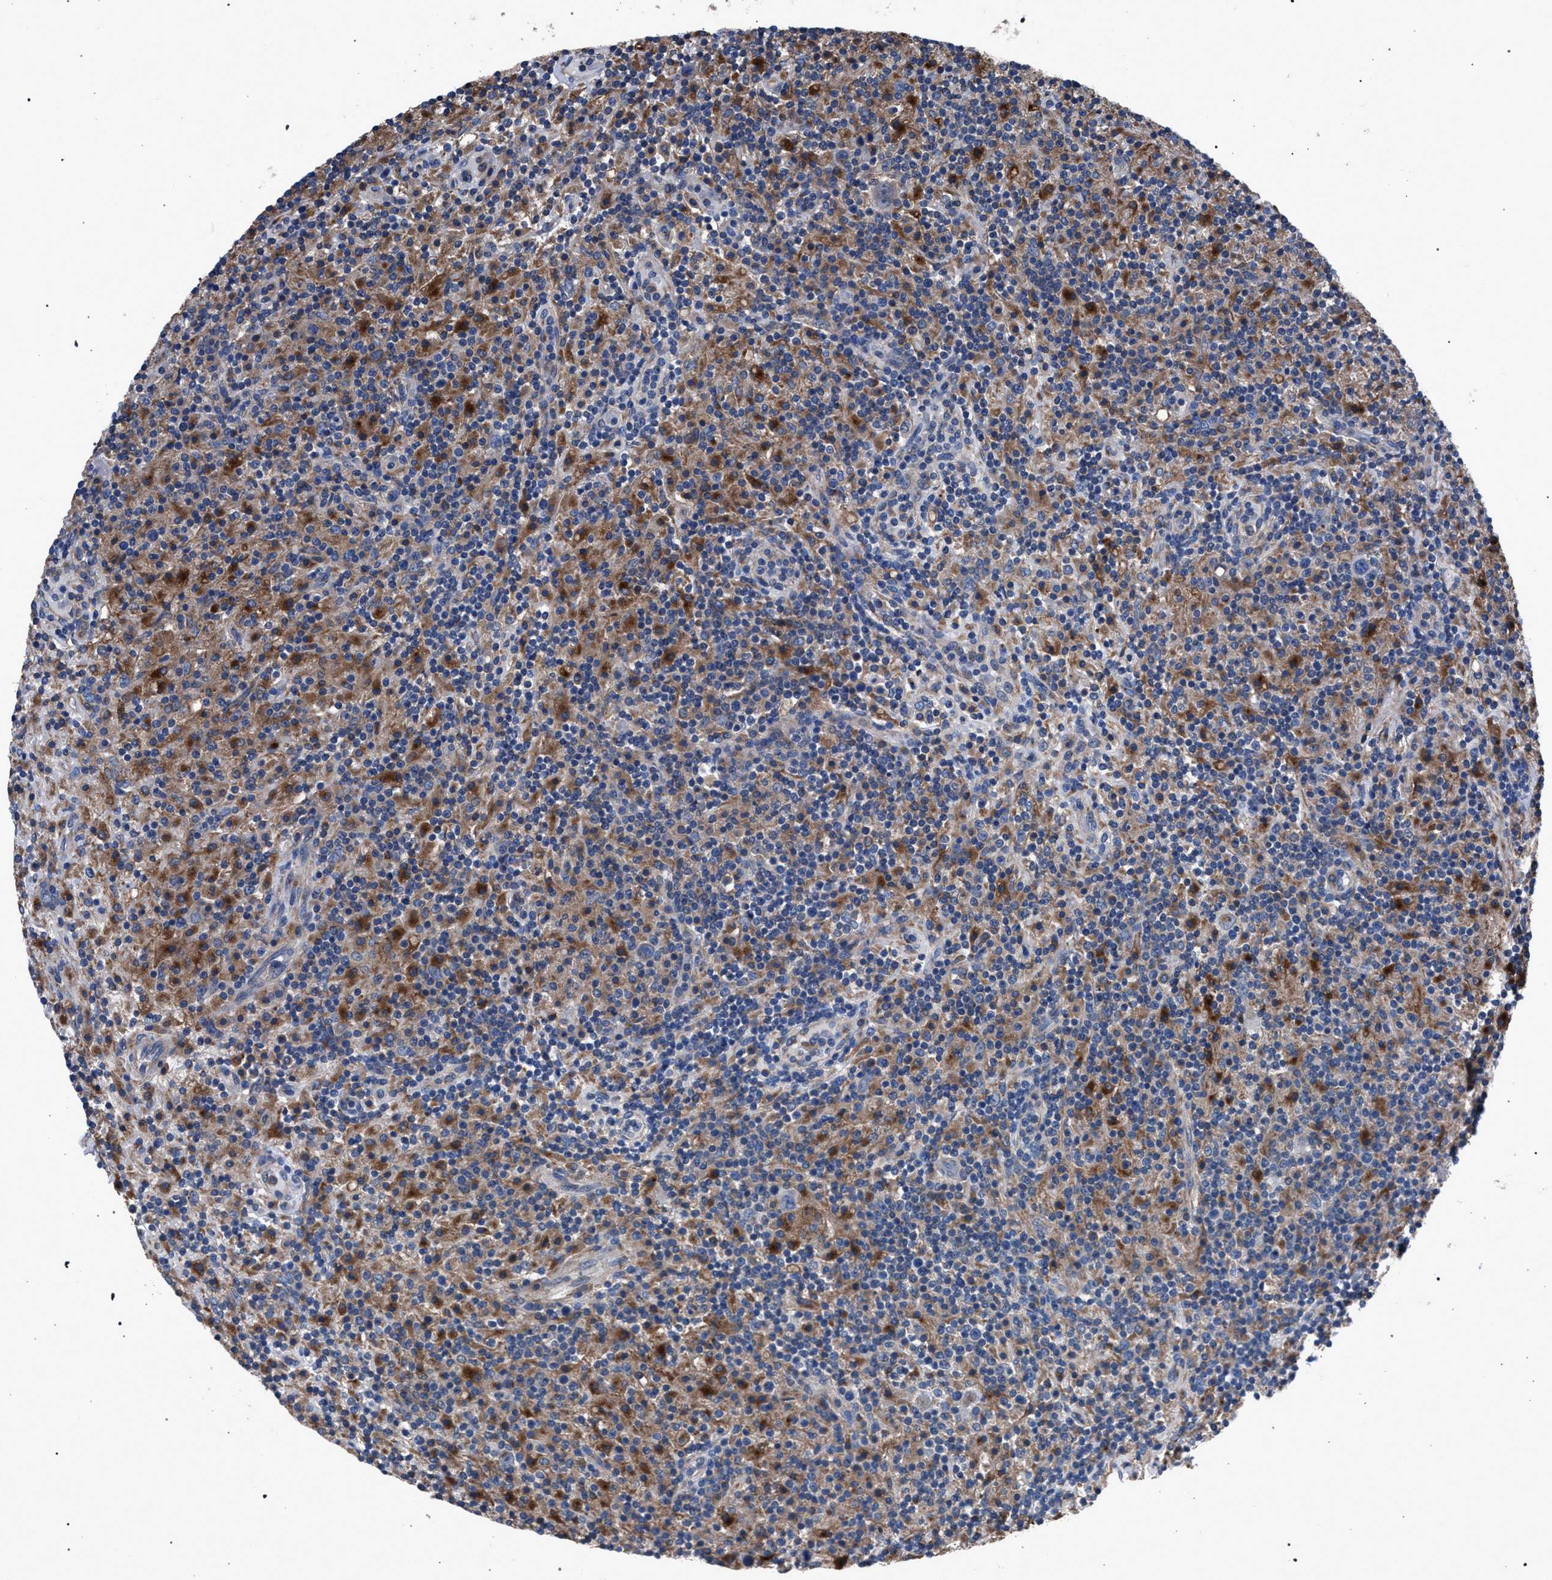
{"staining": {"intensity": "negative", "quantity": "none", "location": "none"}, "tissue": "lymphoma", "cell_type": "Tumor cells", "image_type": "cancer", "snomed": [{"axis": "morphology", "description": "Hodgkin's disease, NOS"}, {"axis": "topography", "description": "Lymph node"}], "caption": "Human lymphoma stained for a protein using immunohistochemistry (IHC) reveals no positivity in tumor cells.", "gene": "ATP6V0A1", "patient": {"sex": "male", "age": 70}}